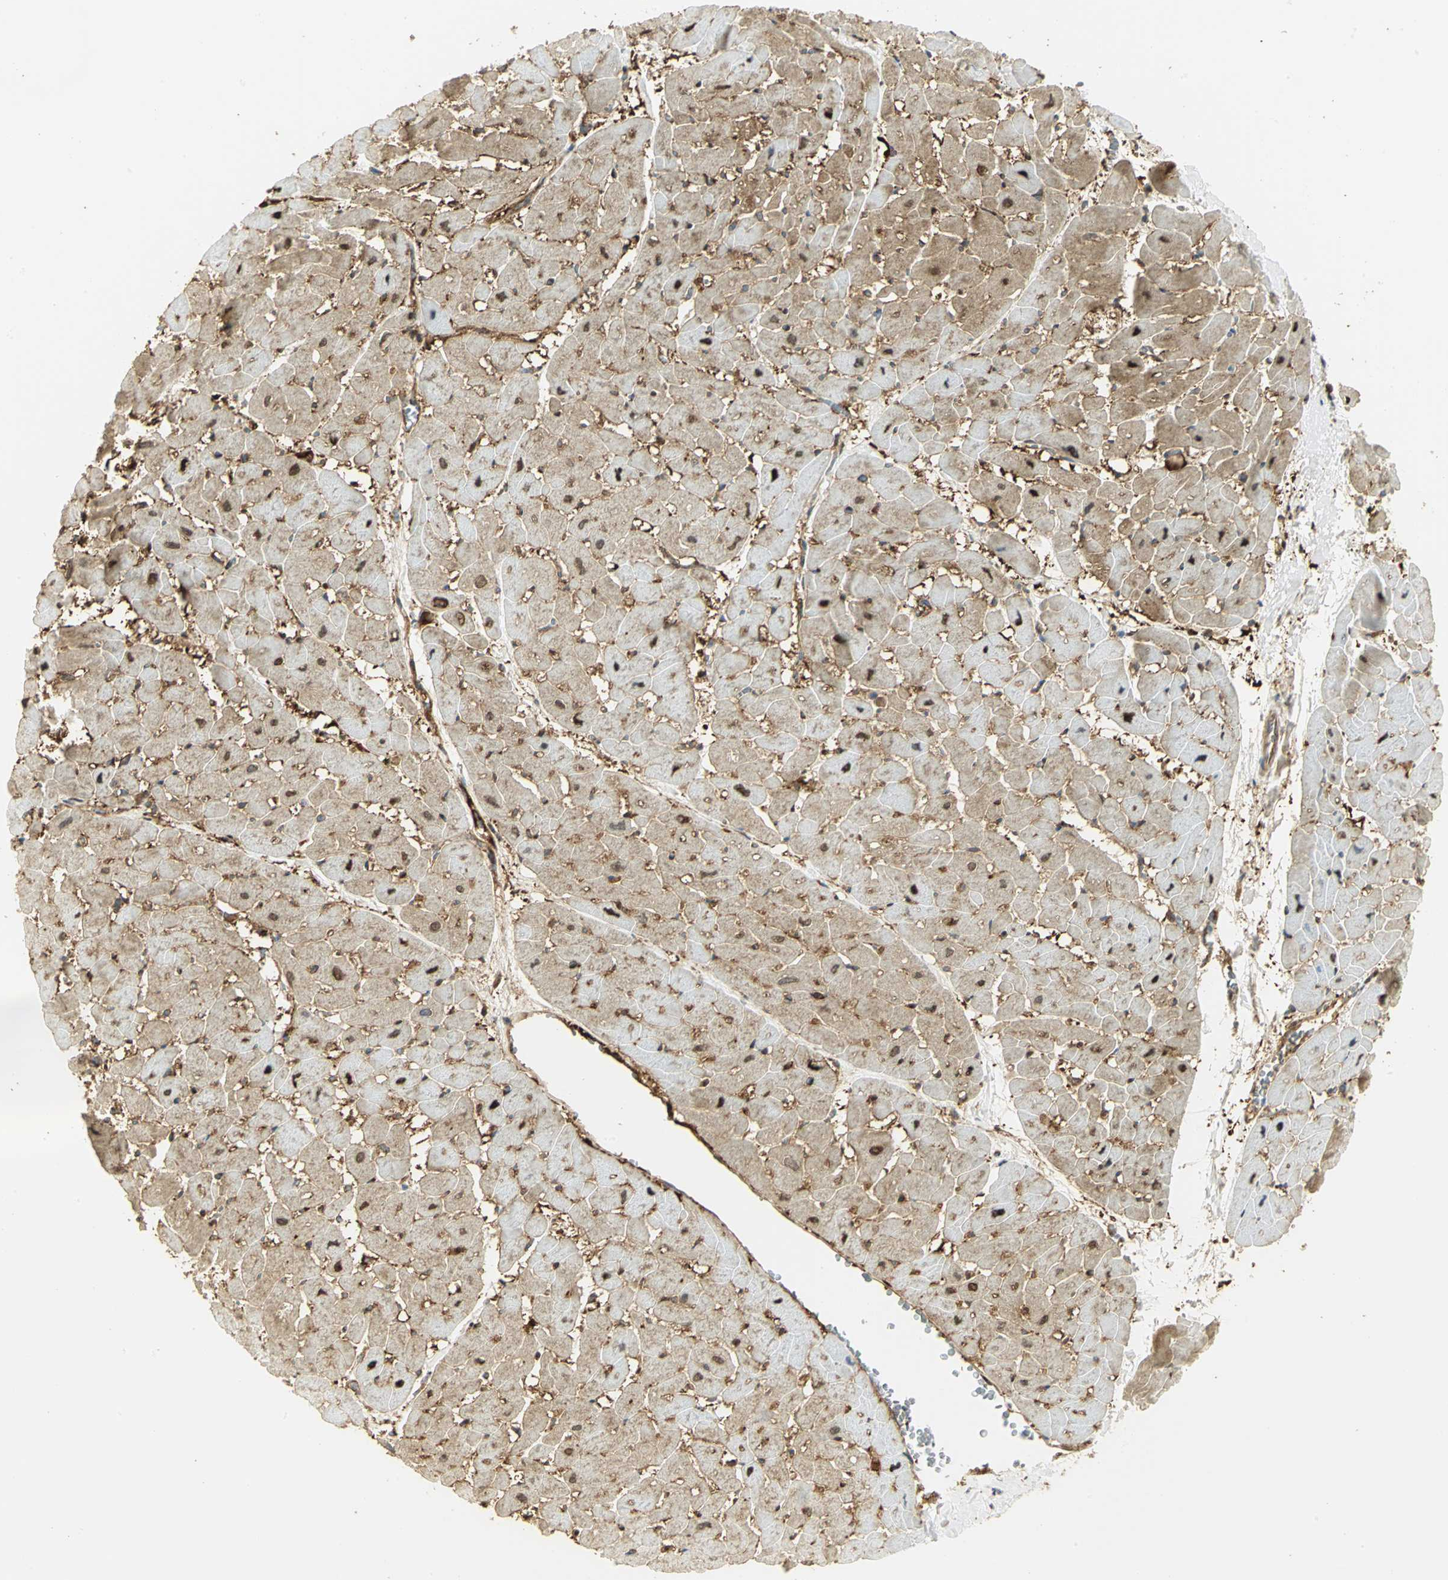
{"staining": {"intensity": "moderate", "quantity": "25%-75%", "location": "cytoplasmic/membranous"}, "tissue": "heart muscle", "cell_type": "Cardiomyocytes", "image_type": "normal", "snomed": [{"axis": "morphology", "description": "Normal tissue, NOS"}, {"axis": "topography", "description": "Heart"}], "caption": "About 25%-75% of cardiomyocytes in normal heart muscle reveal moderate cytoplasmic/membranous protein positivity as visualized by brown immunohistochemical staining.", "gene": "EEA1", "patient": {"sex": "male", "age": 45}}